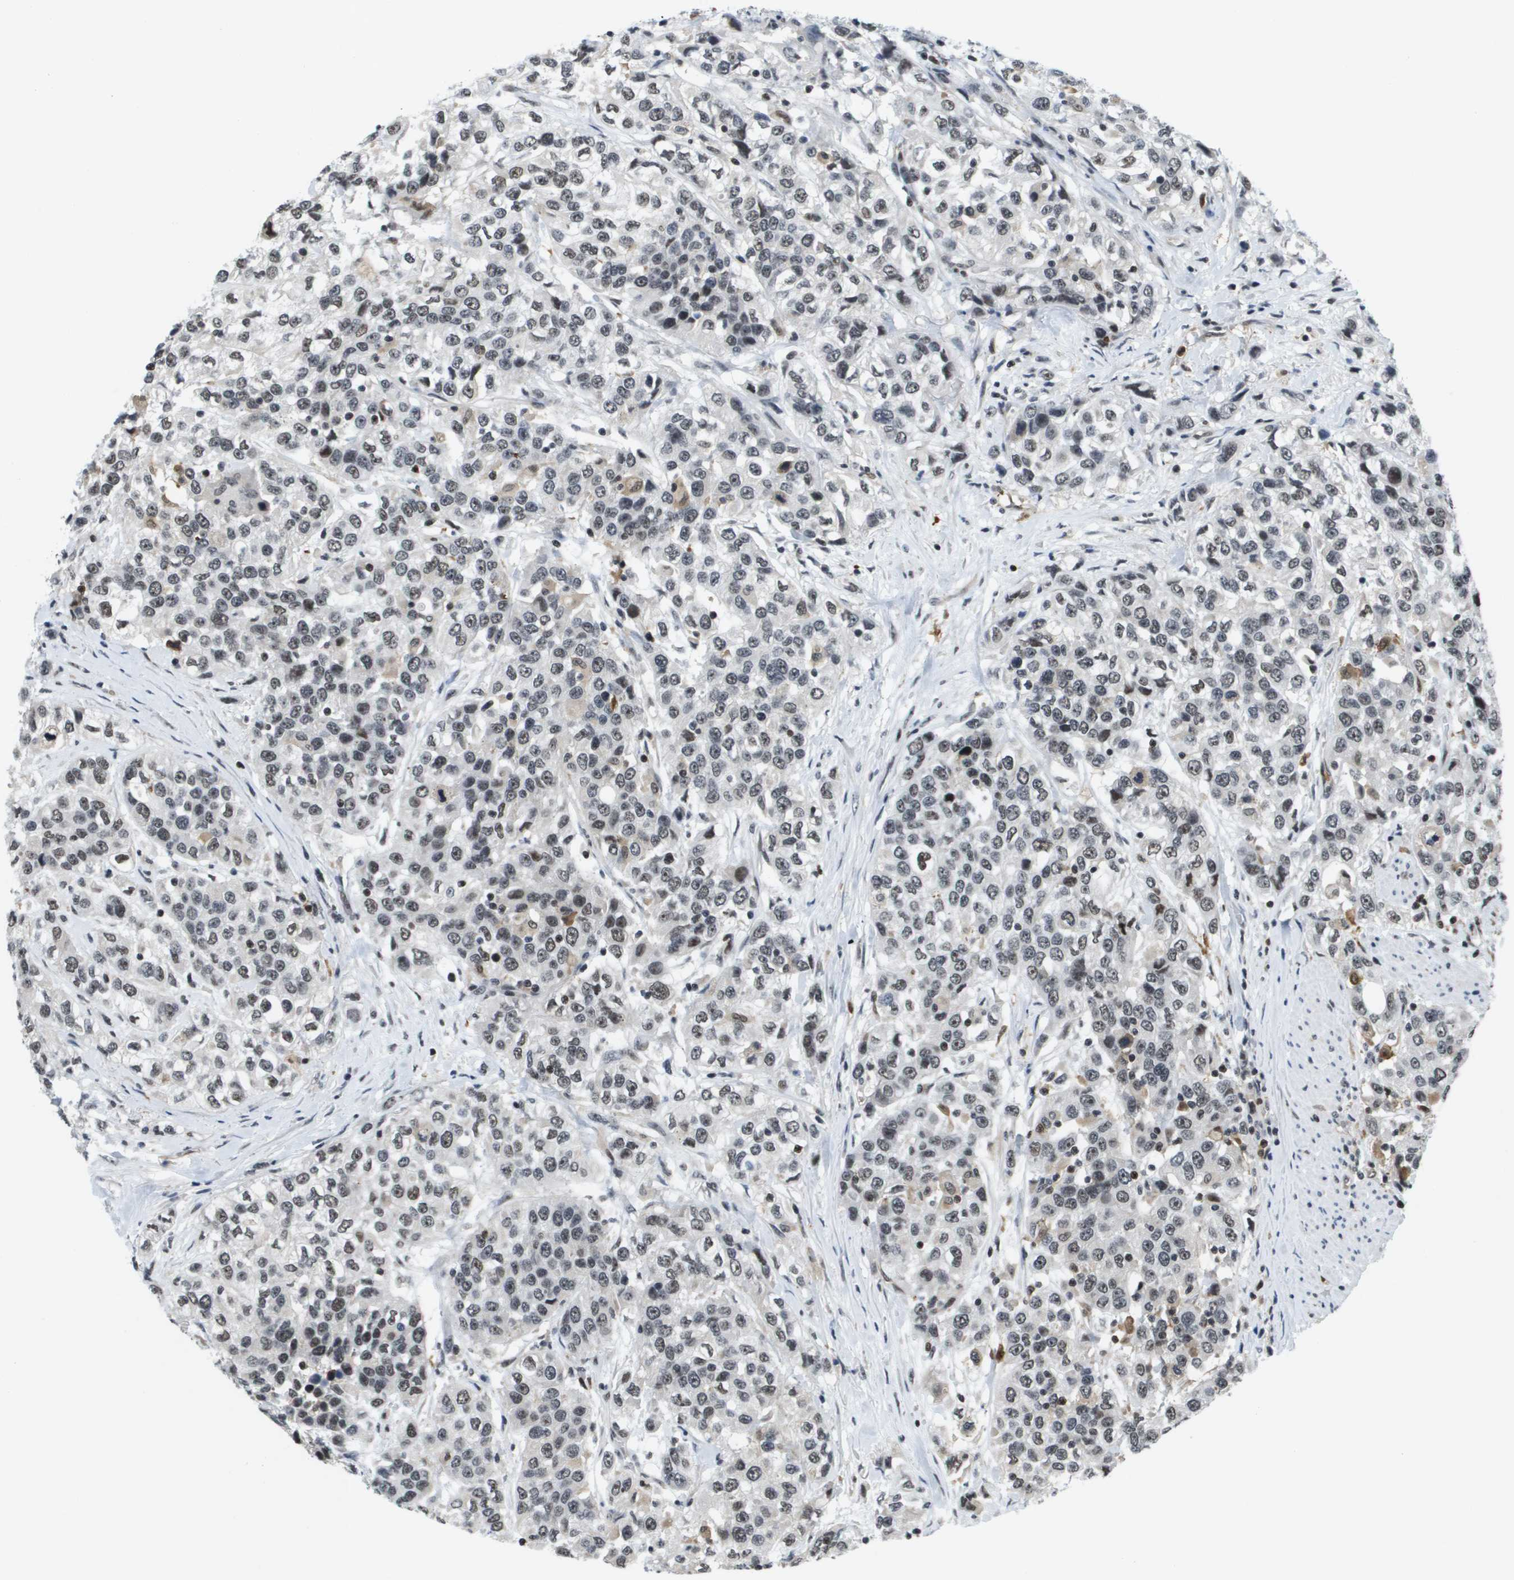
{"staining": {"intensity": "weak", "quantity": ">75%", "location": "nuclear"}, "tissue": "urothelial cancer", "cell_type": "Tumor cells", "image_type": "cancer", "snomed": [{"axis": "morphology", "description": "Urothelial carcinoma, High grade"}, {"axis": "topography", "description": "Urinary bladder"}], "caption": "Immunohistochemistry (IHC) photomicrograph of urothelial cancer stained for a protein (brown), which demonstrates low levels of weak nuclear staining in about >75% of tumor cells.", "gene": "EP400", "patient": {"sex": "female", "age": 80}}